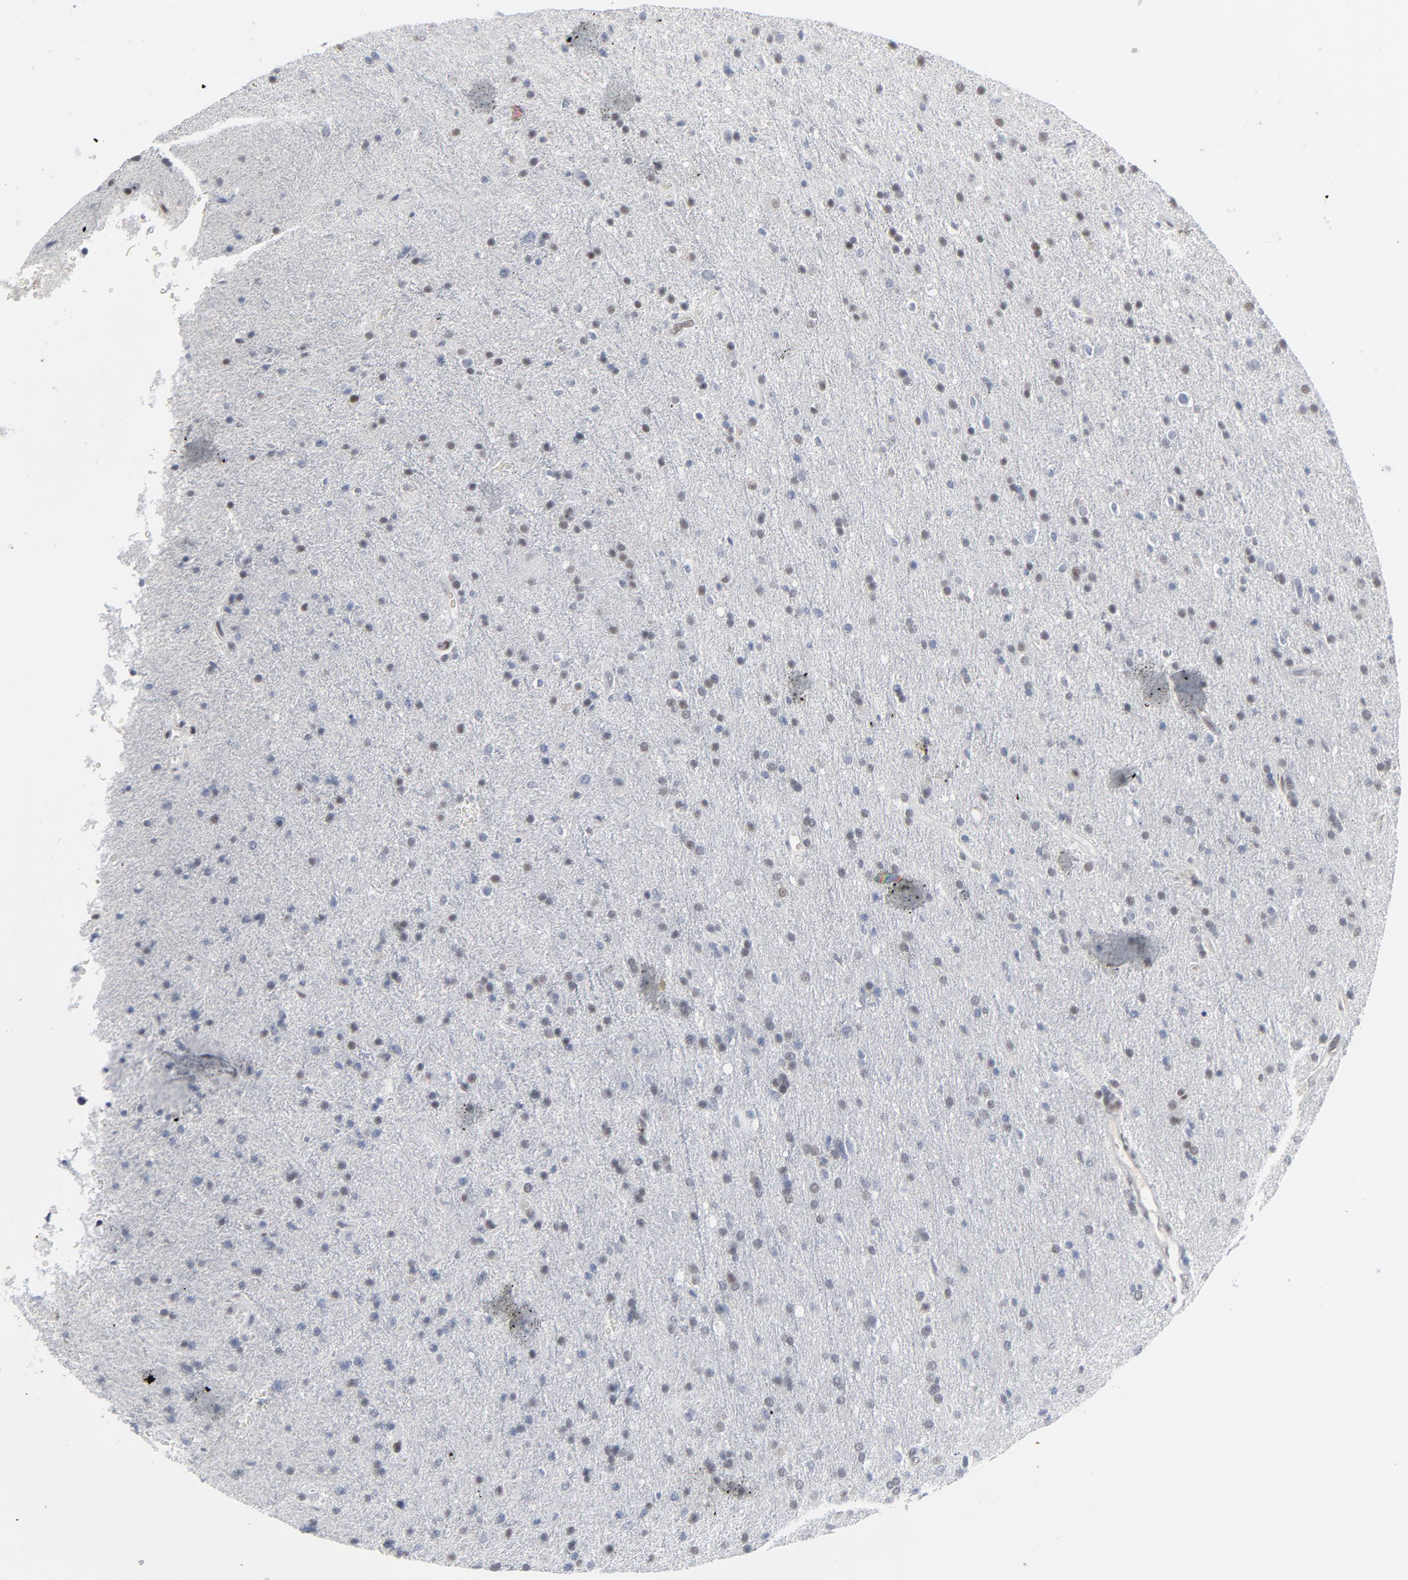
{"staining": {"intensity": "negative", "quantity": "none", "location": "none"}, "tissue": "glioma", "cell_type": "Tumor cells", "image_type": "cancer", "snomed": [{"axis": "morphology", "description": "Glioma, malignant, High grade"}, {"axis": "topography", "description": "Brain"}], "caption": "Glioma was stained to show a protein in brown. There is no significant positivity in tumor cells.", "gene": "ATF7", "patient": {"sex": "male", "age": 33}}